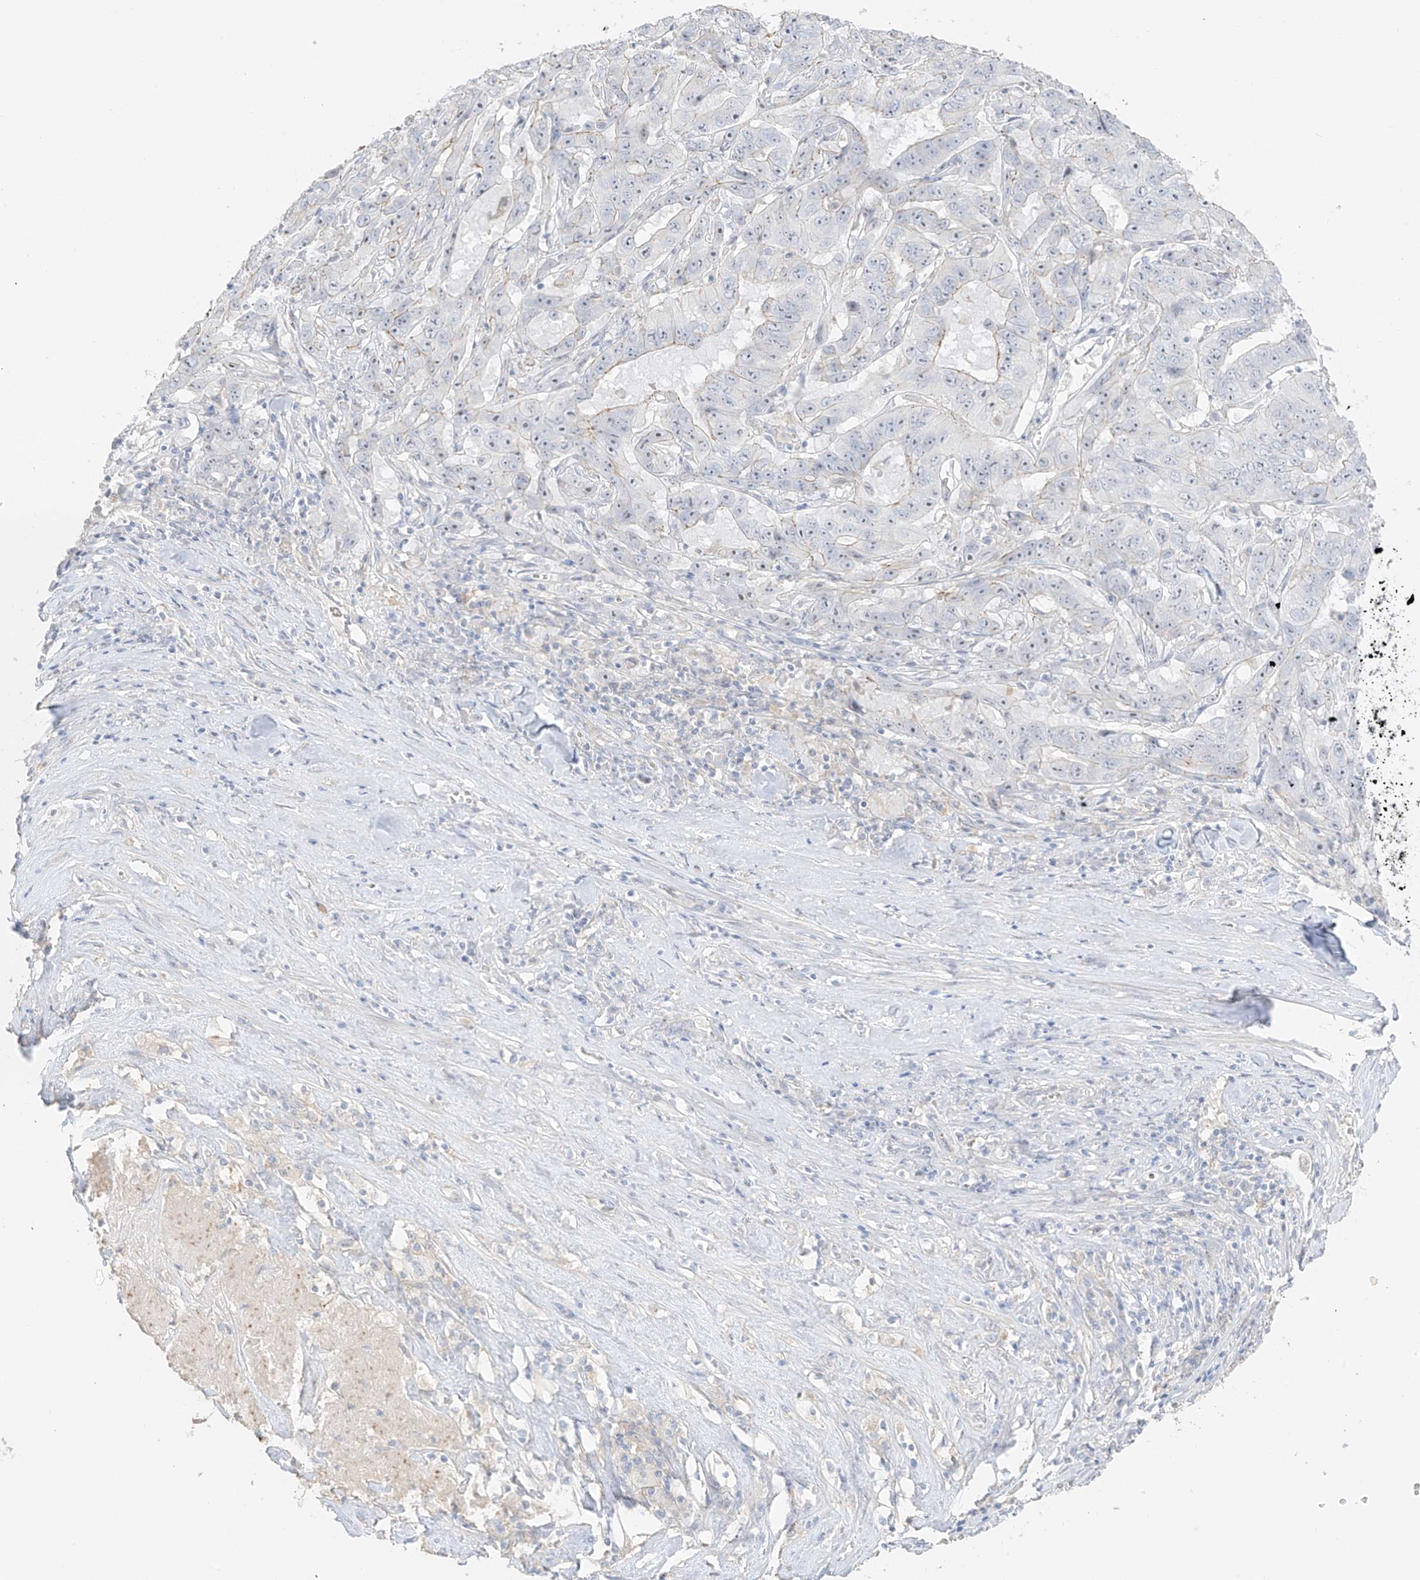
{"staining": {"intensity": "weak", "quantity": "<25%", "location": "nuclear"}, "tissue": "pancreatic cancer", "cell_type": "Tumor cells", "image_type": "cancer", "snomed": [{"axis": "morphology", "description": "Adenocarcinoma, NOS"}, {"axis": "topography", "description": "Pancreas"}], "caption": "An immunohistochemistry micrograph of adenocarcinoma (pancreatic) is shown. There is no staining in tumor cells of adenocarcinoma (pancreatic). (Stains: DAB (3,3'-diaminobenzidine) immunohistochemistry with hematoxylin counter stain, Microscopy: brightfield microscopy at high magnification).", "gene": "ZBTB41", "patient": {"sex": "male", "age": 63}}